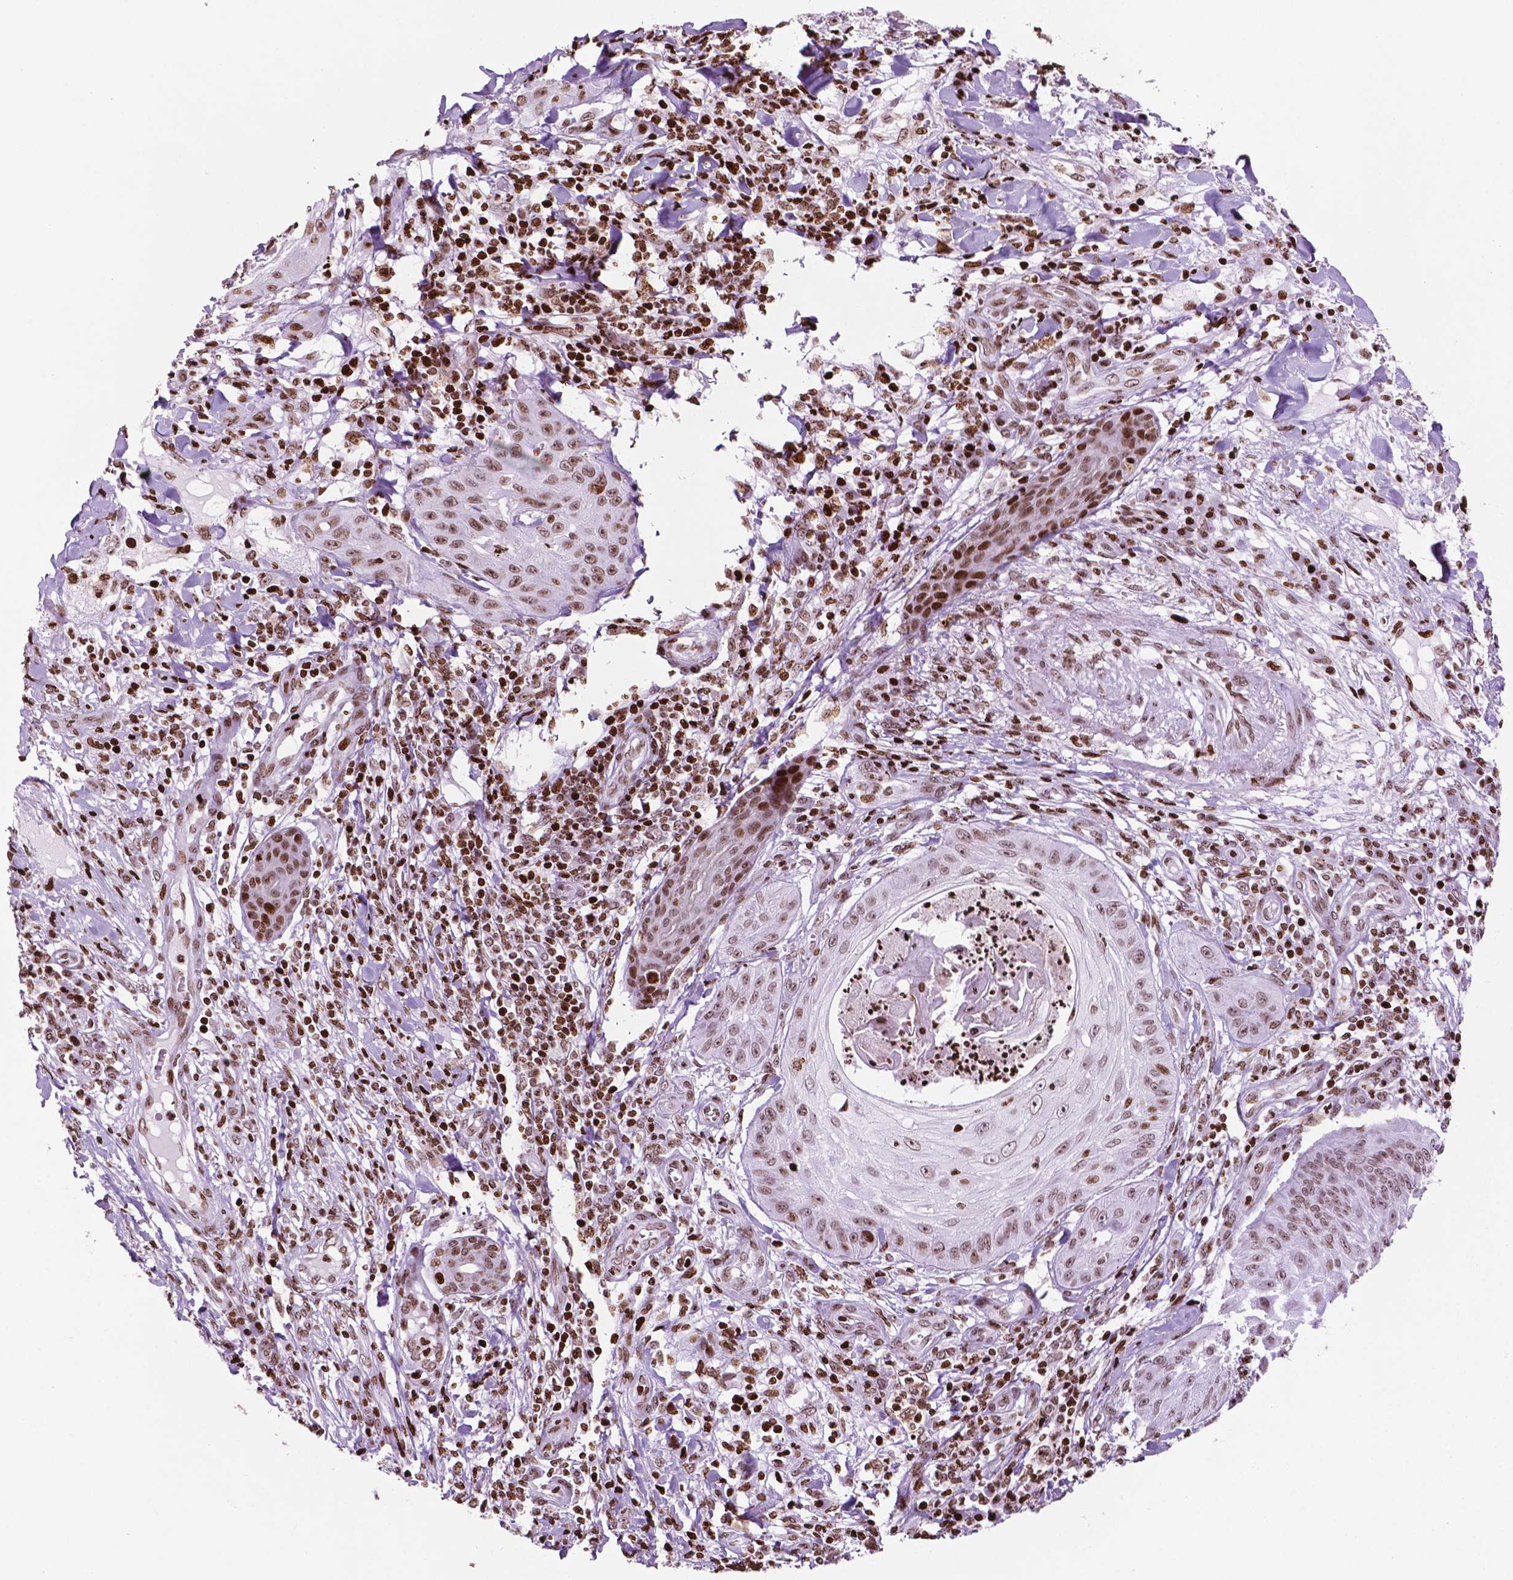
{"staining": {"intensity": "moderate", "quantity": ">75%", "location": "nuclear"}, "tissue": "skin cancer", "cell_type": "Tumor cells", "image_type": "cancer", "snomed": [{"axis": "morphology", "description": "Squamous cell carcinoma, NOS"}, {"axis": "topography", "description": "Skin"}], "caption": "Protein staining reveals moderate nuclear expression in about >75% of tumor cells in skin squamous cell carcinoma.", "gene": "TMEM250", "patient": {"sex": "male", "age": 70}}